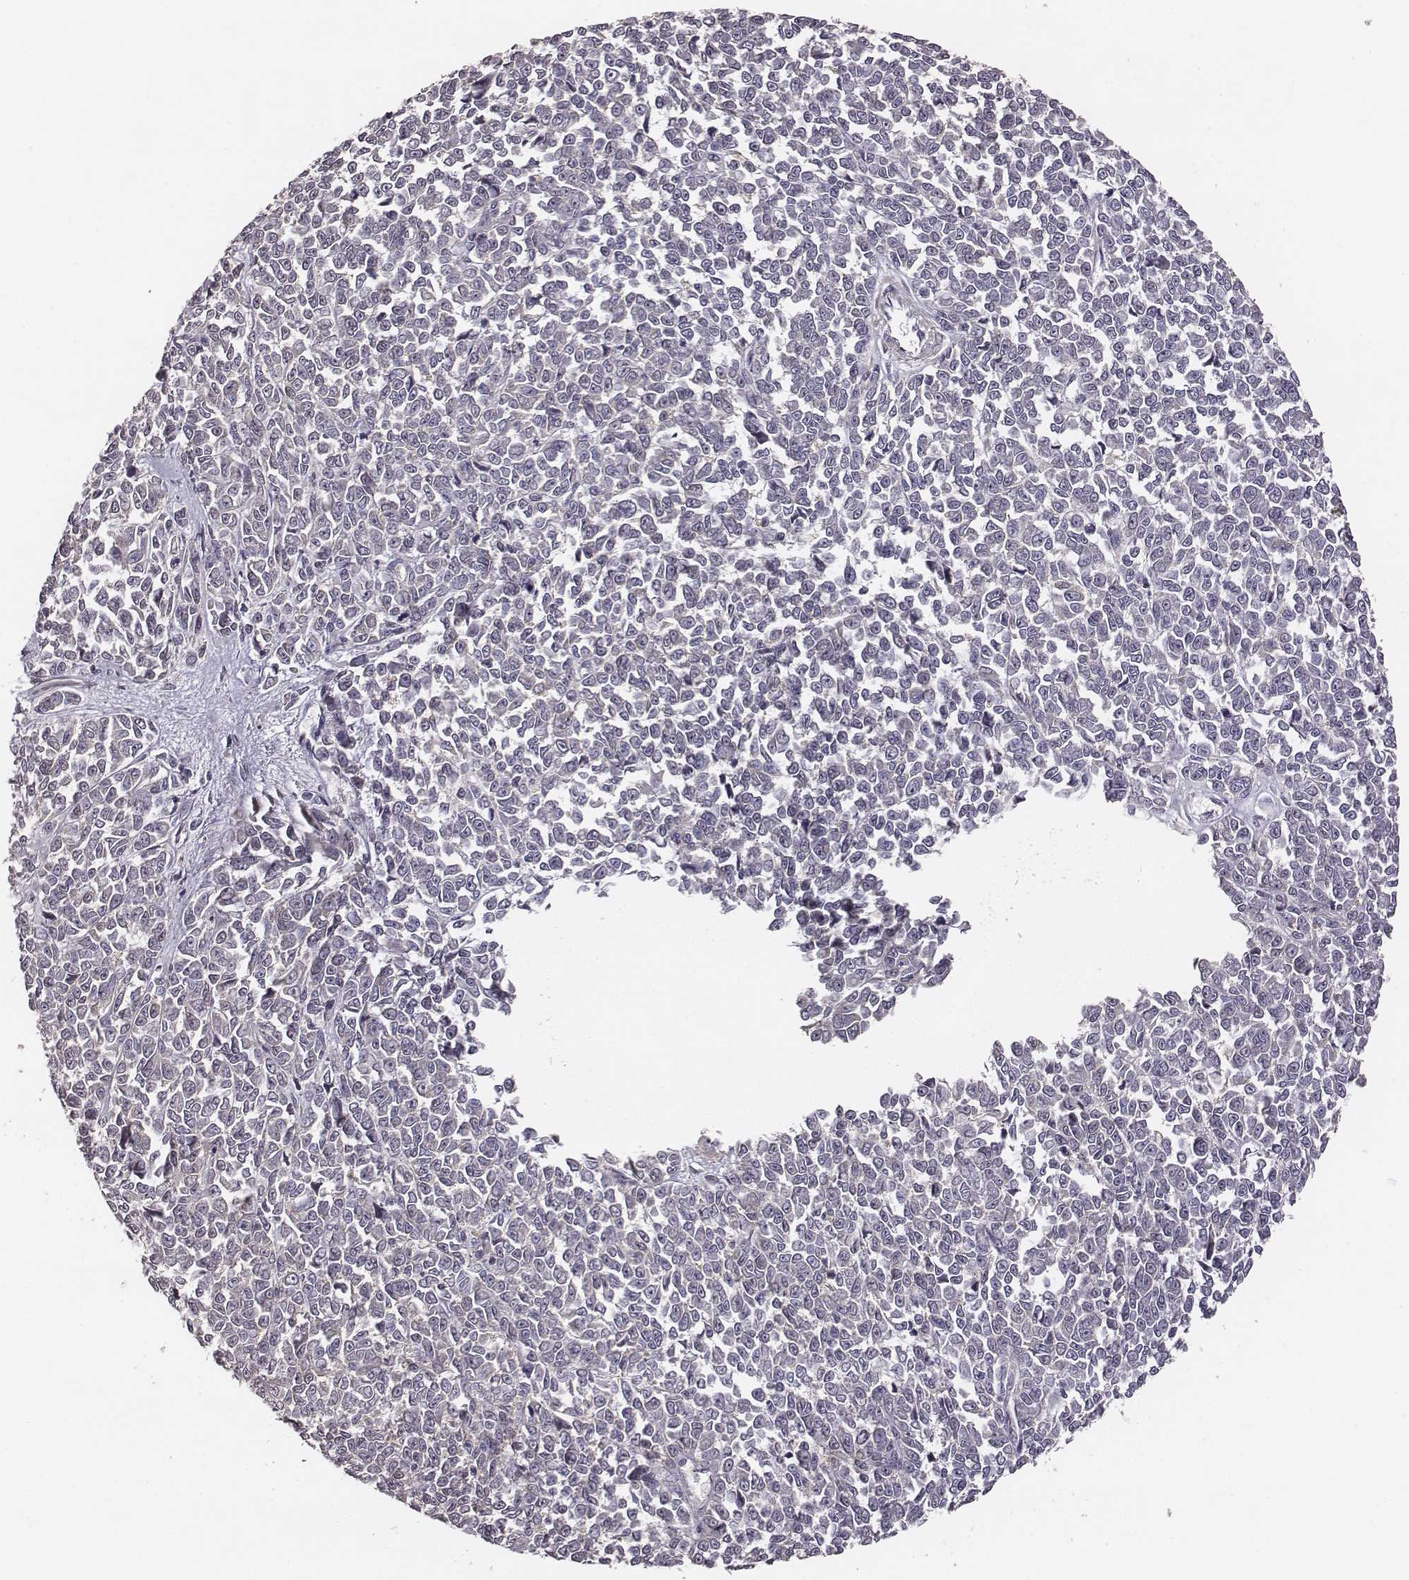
{"staining": {"intensity": "weak", "quantity": "25%-75%", "location": "cytoplasmic/membranous"}, "tissue": "melanoma", "cell_type": "Tumor cells", "image_type": "cancer", "snomed": [{"axis": "morphology", "description": "Malignant melanoma, NOS"}, {"axis": "topography", "description": "Skin"}], "caption": "Malignant melanoma tissue reveals weak cytoplasmic/membranous expression in about 25%-75% of tumor cells", "gene": "VPS26A", "patient": {"sex": "female", "age": 95}}